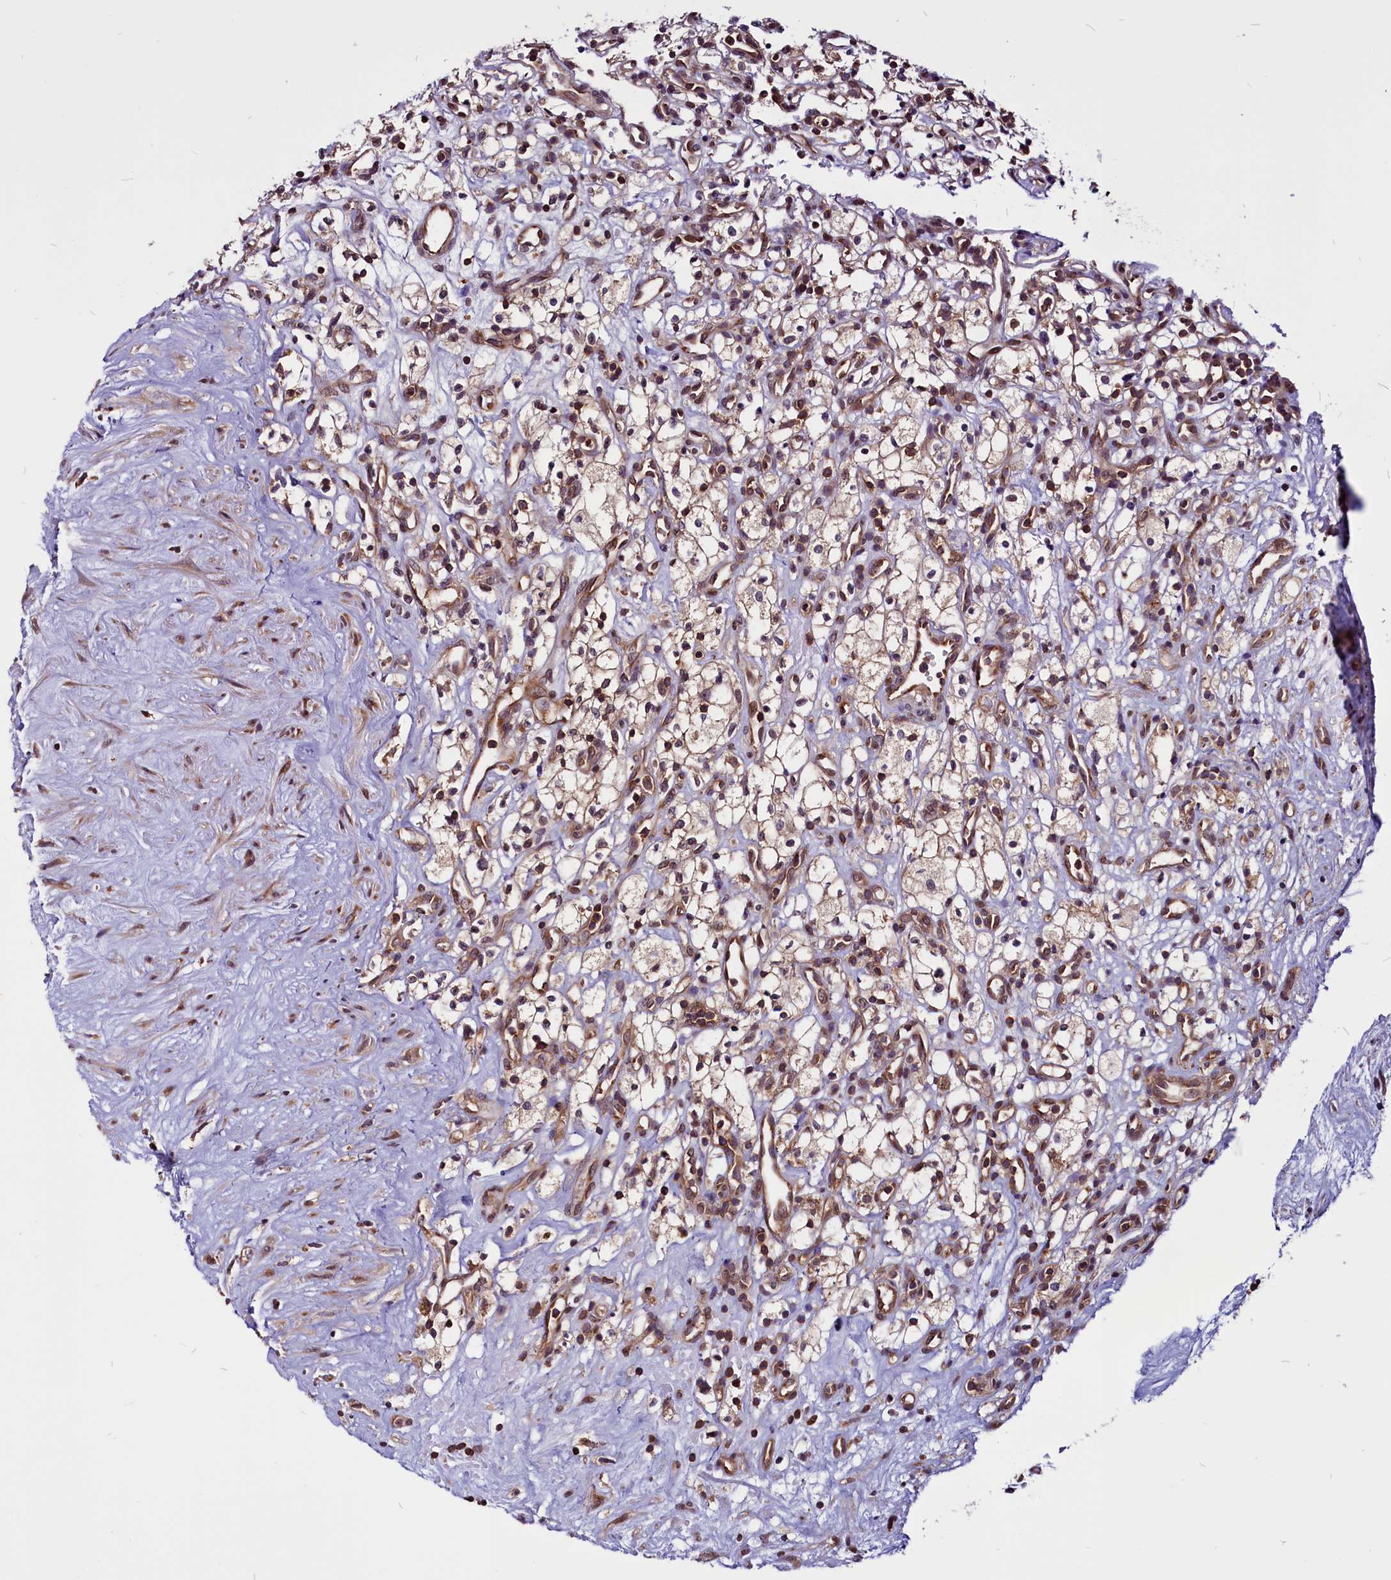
{"staining": {"intensity": "weak", "quantity": ">75%", "location": "cytoplasmic/membranous"}, "tissue": "renal cancer", "cell_type": "Tumor cells", "image_type": "cancer", "snomed": [{"axis": "morphology", "description": "Adenocarcinoma, NOS"}, {"axis": "topography", "description": "Kidney"}], "caption": "Approximately >75% of tumor cells in human renal adenocarcinoma display weak cytoplasmic/membranous protein positivity as visualized by brown immunohistochemical staining.", "gene": "EIF3G", "patient": {"sex": "male", "age": 59}}